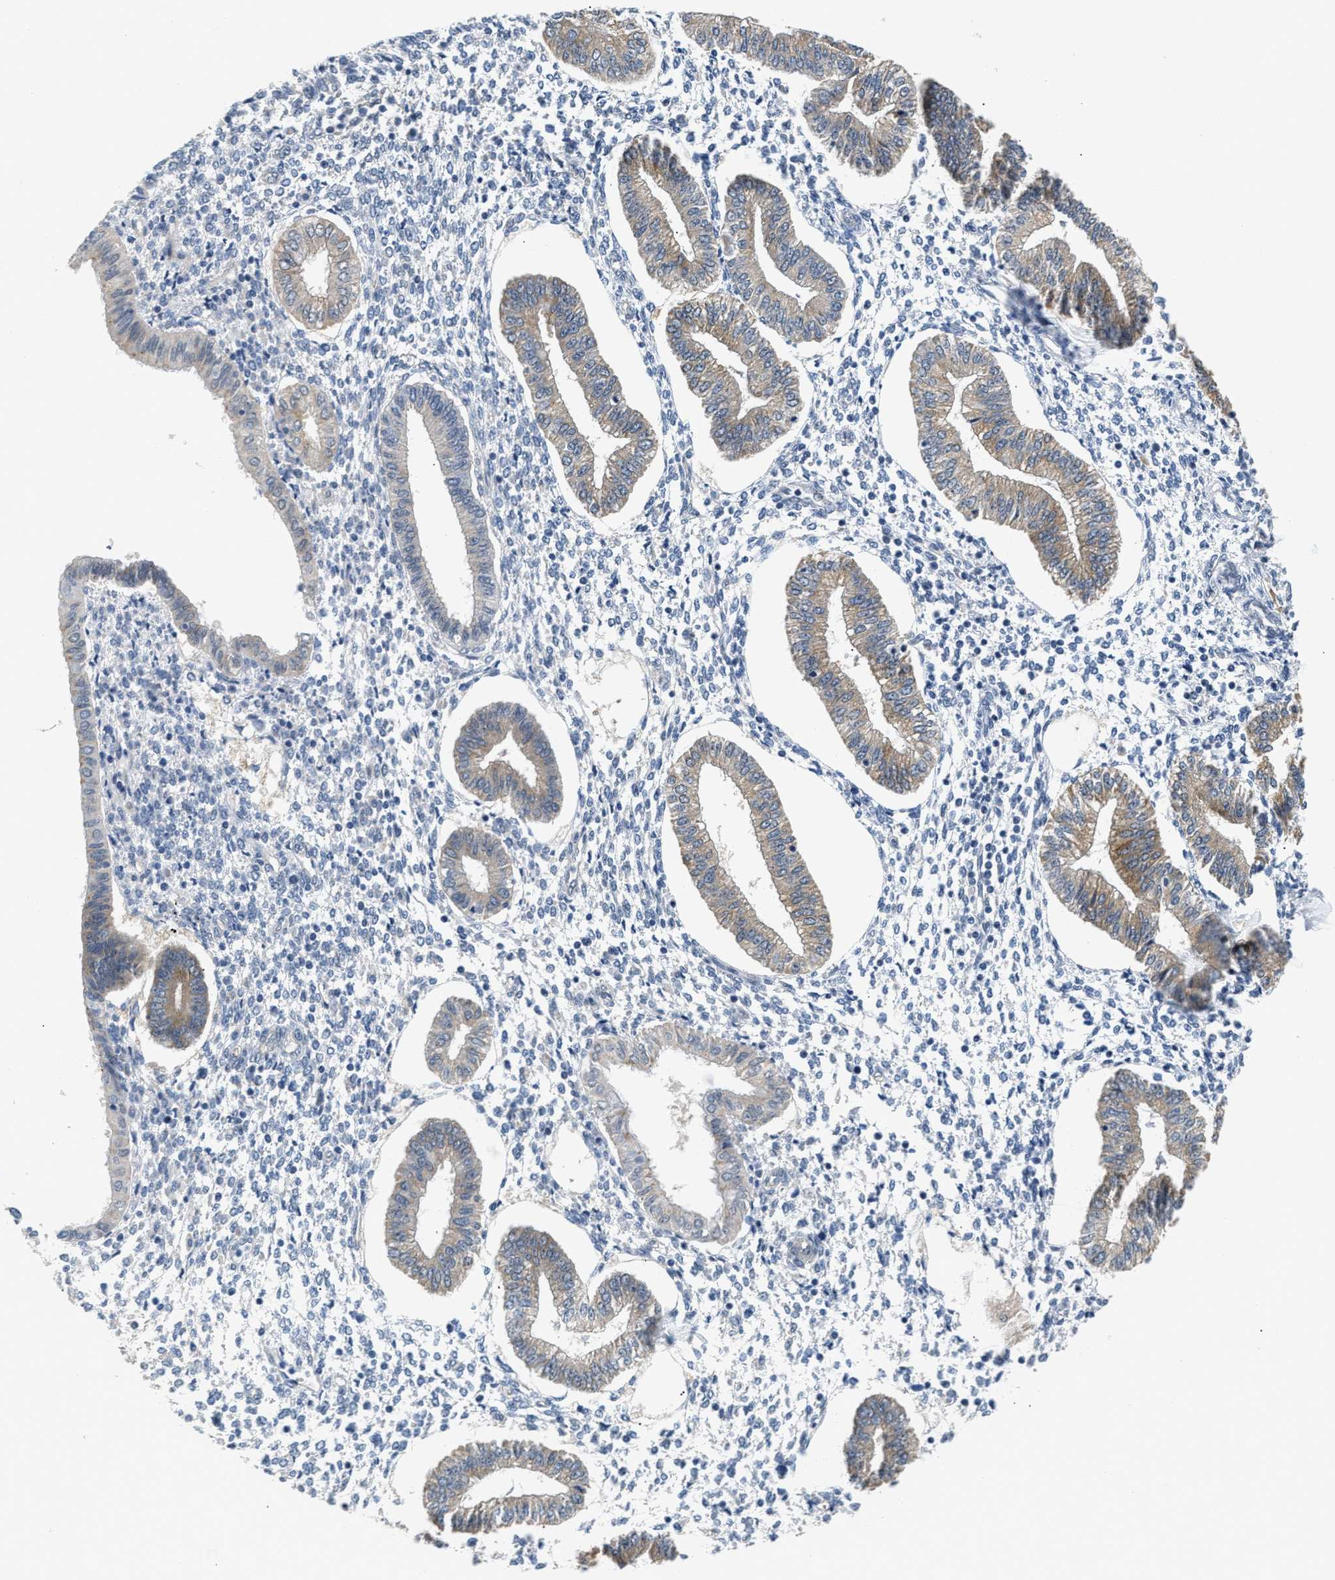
{"staining": {"intensity": "negative", "quantity": "none", "location": "none"}, "tissue": "endometrium", "cell_type": "Cells in endometrial stroma", "image_type": "normal", "snomed": [{"axis": "morphology", "description": "Normal tissue, NOS"}, {"axis": "topography", "description": "Endometrium"}], "caption": "DAB immunohistochemical staining of benign human endometrium demonstrates no significant staining in cells in endometrial stroma.", "gene": "PPM1H", "patient": {"sex": "female", "age": 50}}